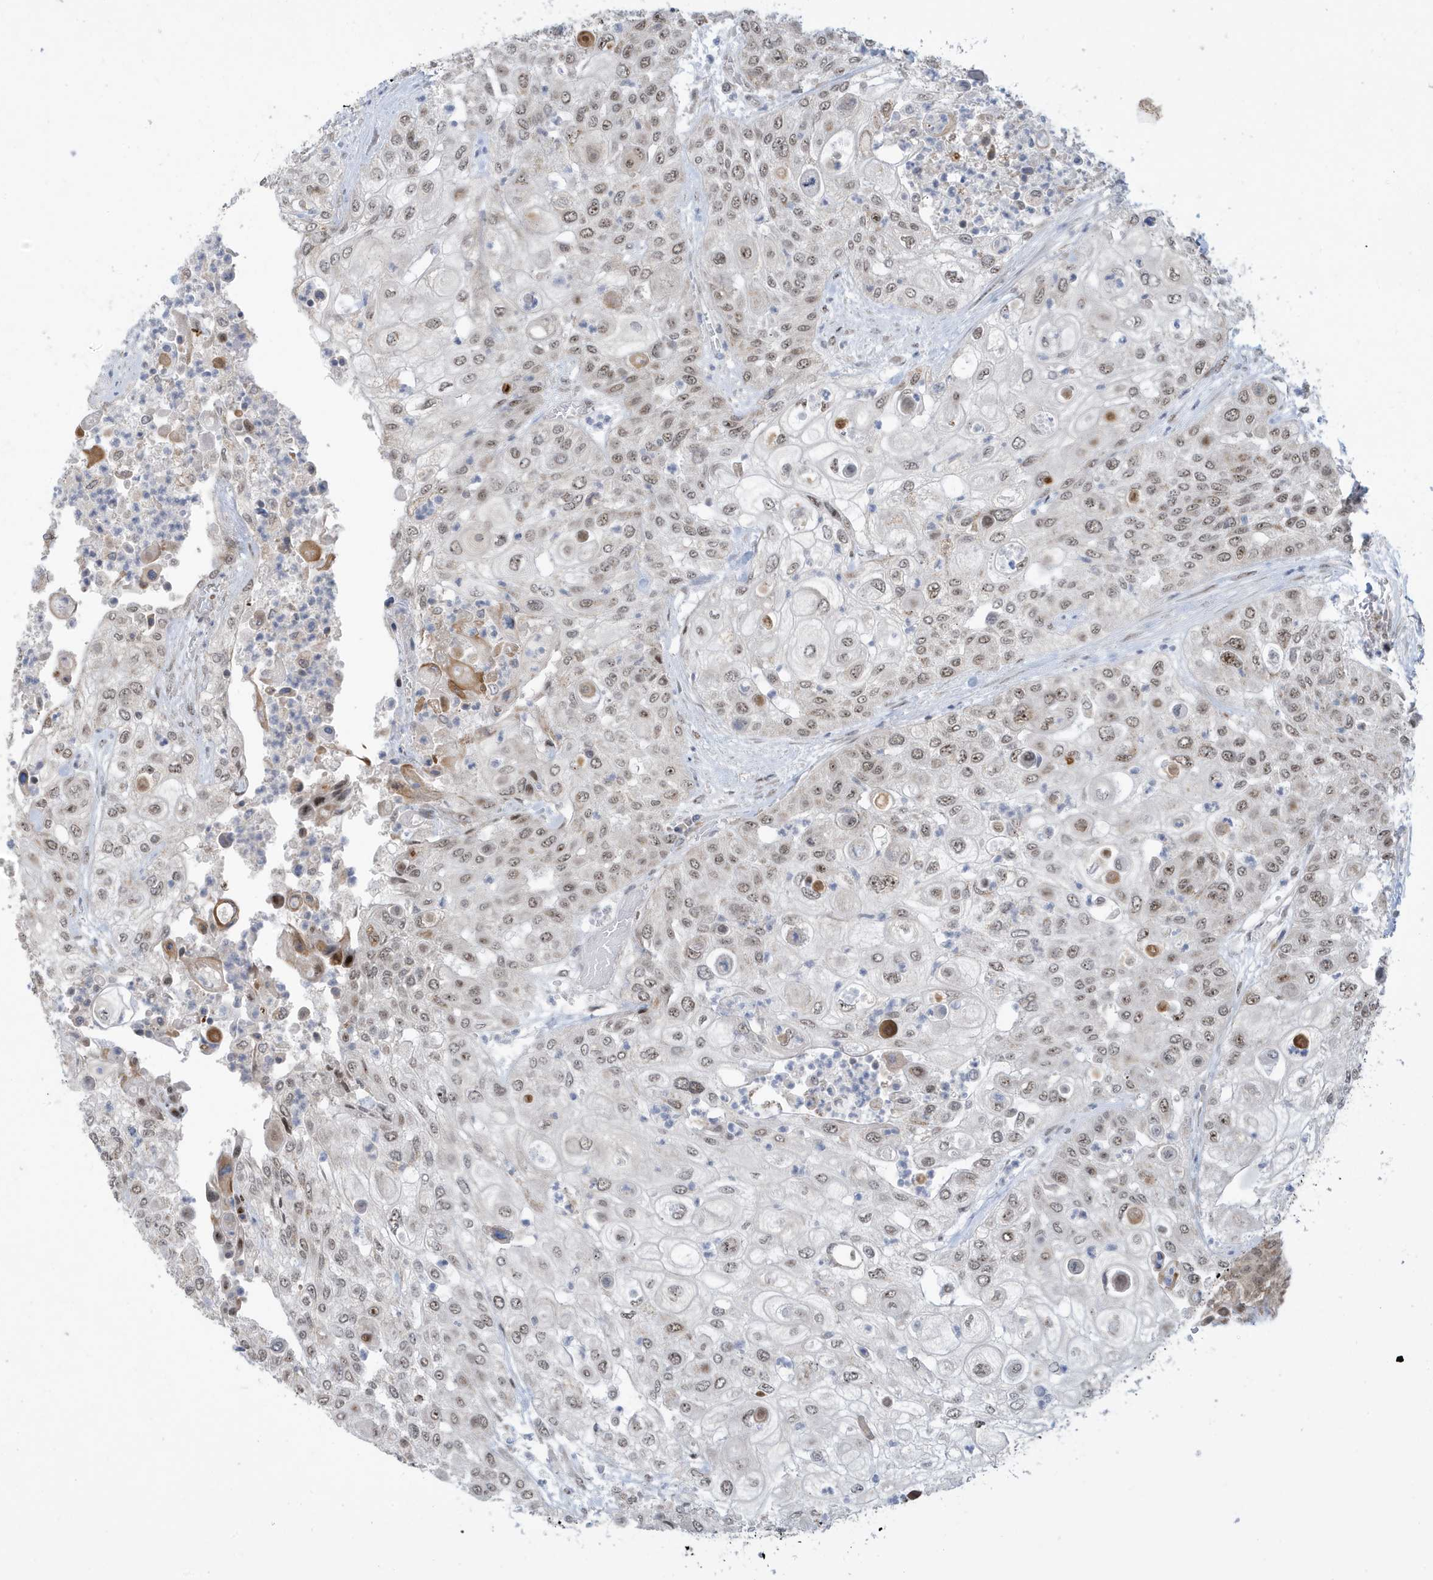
{"staining": {"intensity": "weak", "quantity": "25%-75%", "location": "nuclear"}, "tissue": "urothelial cancer", "cell_type": "Tumor cells", "image_type": "cancer", "snomed": [{"axis": "morphology", "description": "Urothelial carcinoma, High grade"}, {"axis": "topography", "description": "Urinary bladder"}], "caption": "A high-resolution micrograph shows IHC staining of urothelial cancer, which exhibits weak nuclear expression in about 25%-75% of tumor cells.", "gene": "FAM9B", "patient": {"sex": "female", "age": 79}}